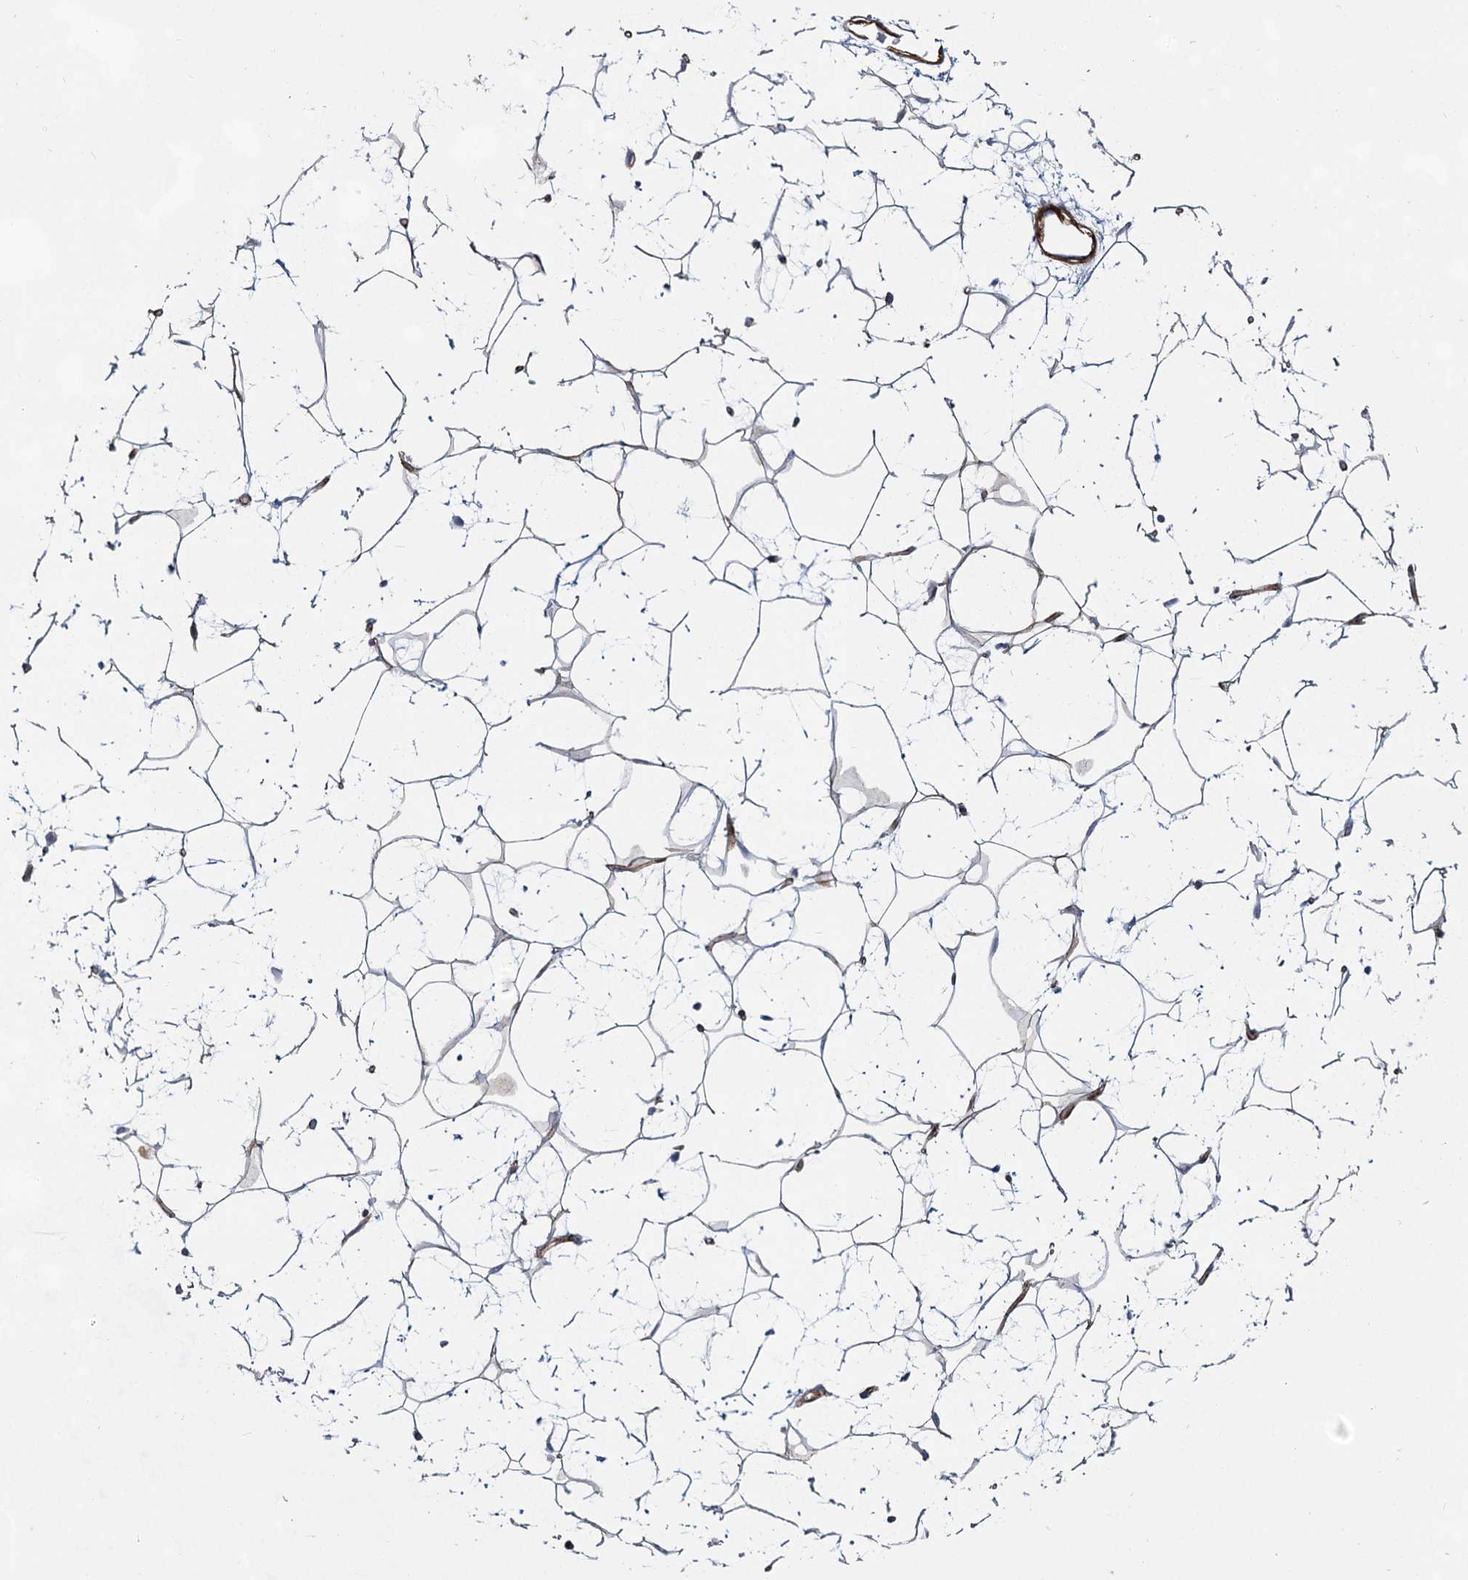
{"staining": {"intensity": "negative", "quantity": "none", "location": "none"}, "tissue": "adipose tissue", "cell_type": "Adipocytes", "image_type": "normal", "snomed": [{"axis": "morphology", "description": "Normal tissue, NOS"}, {"axis": "topography", "description": "Breast"}], "caption": "Photomicrograph shows no significant protein staining in adipocytes of benign adipose tissue. The staining was performed using DAB (3,3'-diaminobenzidine) to visualize the protein expression in brown, while the nuclei were stained in blue with hematoxylin (Magnification: 20x).", "gene": "ATL2", "patient": {"sex": "female", "age": 26}}